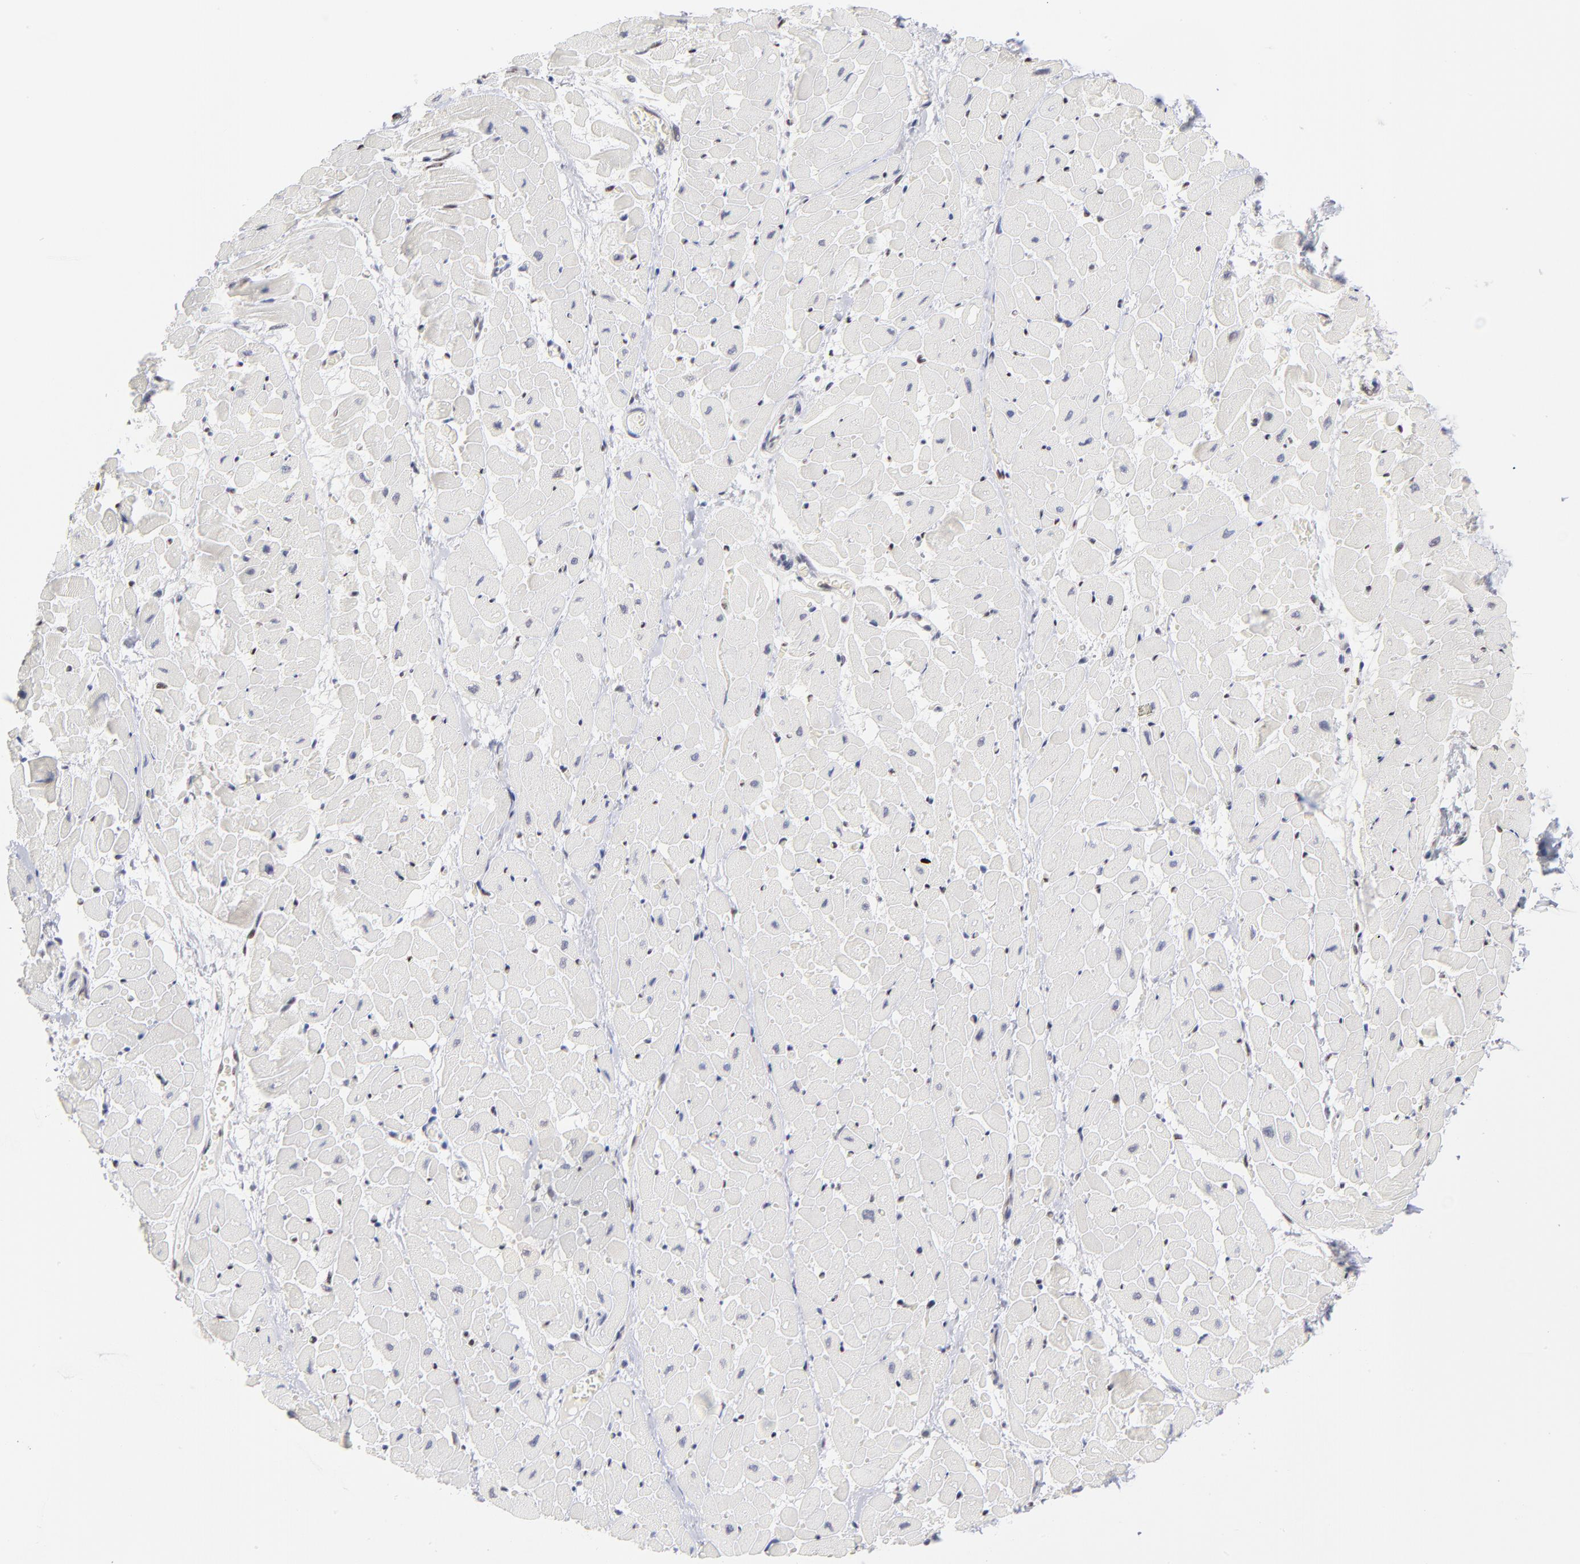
{"staining": {"intensity": "negative", "quantity": "none", "location": "none"}, "tissue": "heart muscle", "cell_type": "Cardiomyocytes", "image_type": "normal", "snomed": [{"axis": "morphology", "description": "Normal tissue, NOS"}, {"axis": "topography", "description": "Heart"}], "caption": "This histopathology image is of unremarkable heart muscle stained with IHC to label a protein in brown with the nuclei are counter-stained blue. There is no positivity in cardiomyocytes.", "gene": "STAT3", "patient": {"sex": "male", "age": 45}}